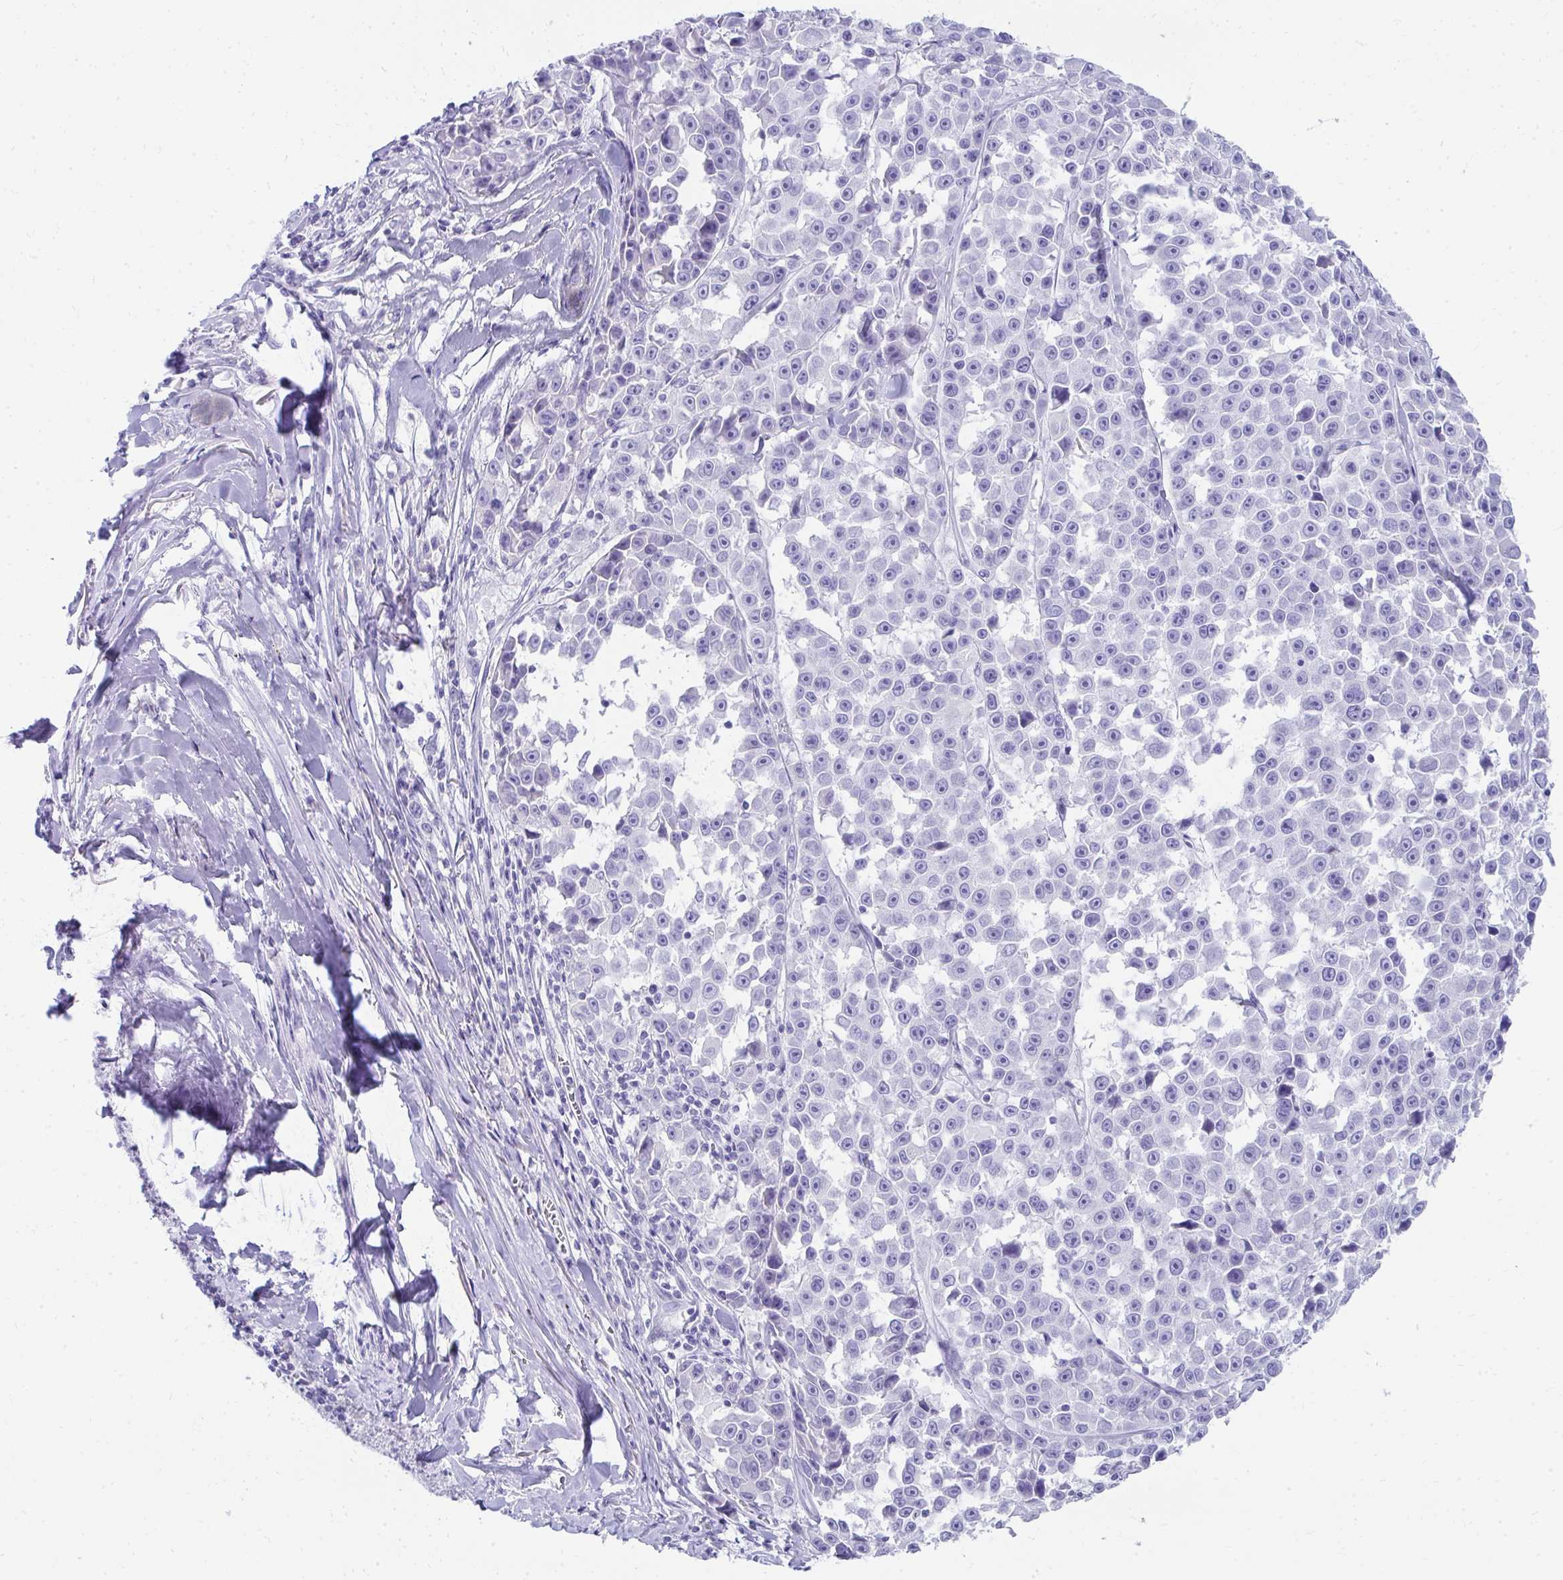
{"staining": {"intensity": "negative", "quantity": "none", "location": "none"}, "tissue": "melanoma", "cell_type": "Tumor cells", "image_type": "cancer", "snomed": [{"axis": "morphology", "description": "Malignant melanoma, NOS"}, {"axis": "topography", "description": "Skin"}], "caption": "Photomicrograph shows no protein staining in tumor cells of melanoma tissue.", "gene": "SEC14L3", "patient": {"sex": "female", "age": 66}}